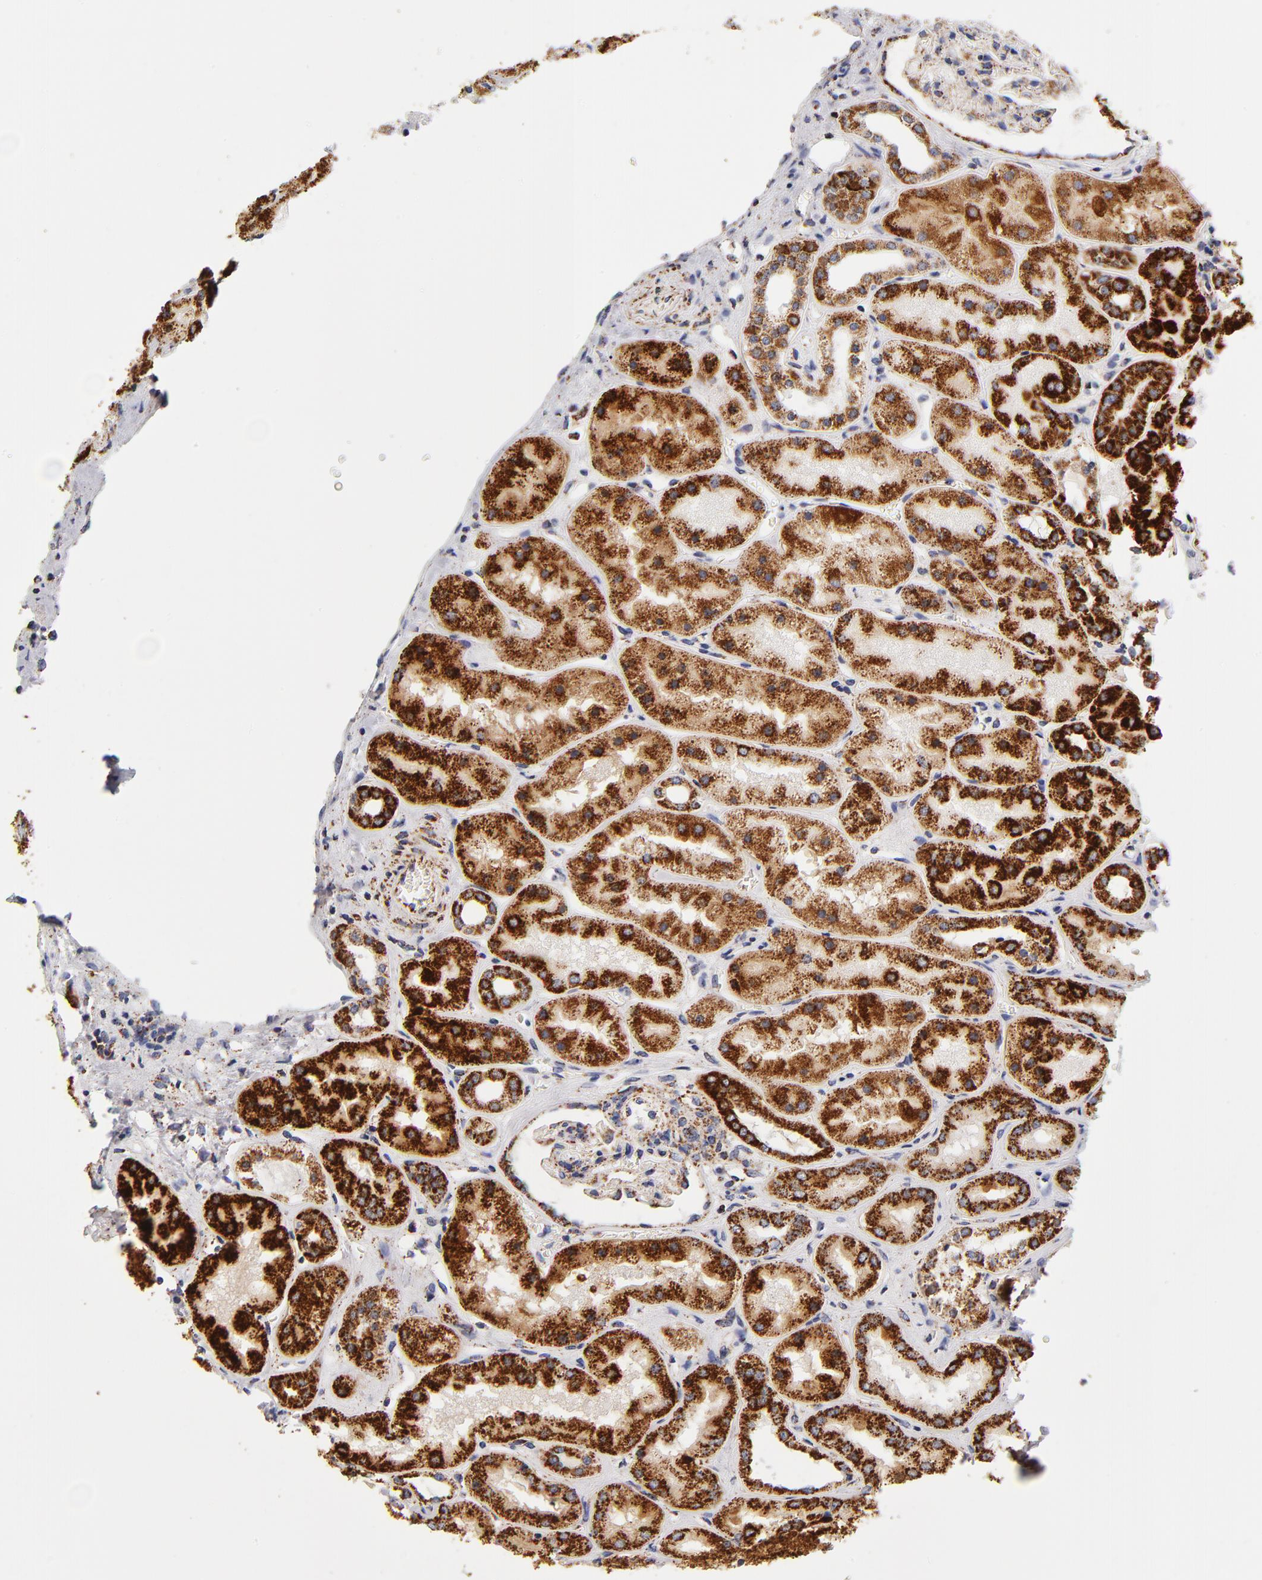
{"staining": {"intensity": "moderate", "quantity": ">75%", "location": "cytoplasmic/membranous"}, "tissue": "kidney", "cell_type": "Cells in glomeruli", "image_type": "normal", "snomed": [{"axis": "morphology", "description": "Normal tissue, NOS"}, {"axis": "topography", "description": "Kidney"}], "caption": "A micrograph of human kidney stained for a protein demonstrates moderate cytoplasmic/membranous brown staining in cells in glomeruli.", "gene": "ECHS1", "patient": {"sex": "male", "age": 28}}